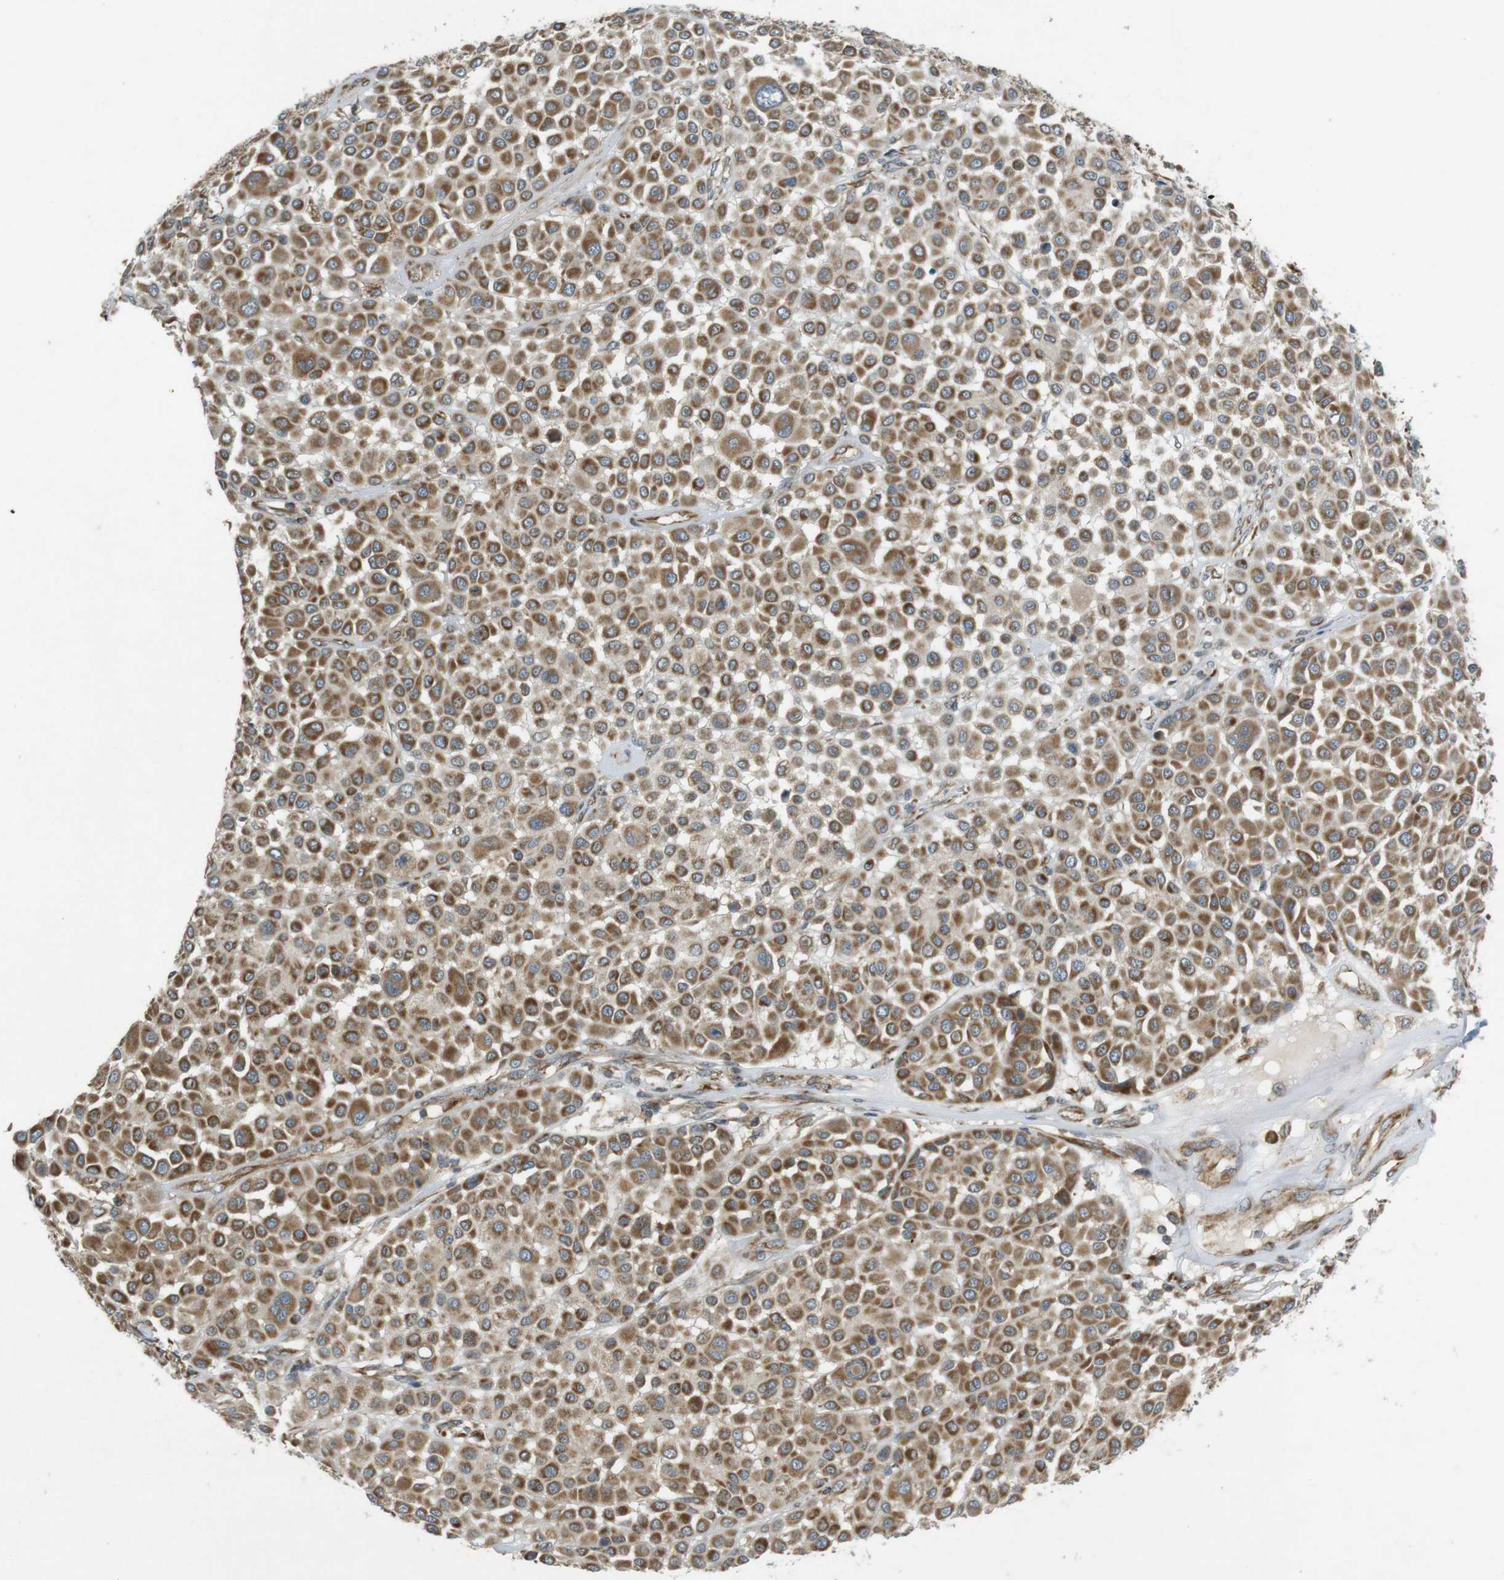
{"staining": {"intensity": "moderate", "quantity": ">75%", "location": "cytoplasmic/membranous"}, "tissue": "melanoma", "cell_type": "Tumor cells", "image_type": "cancer", "snomed": [{"axis": "morphology", "description": "Malignant melanoma, Metastatic site"}, {"axis": "topography", "description": "Soft tissue"}], "caption": "About >75% of tumor cells in human melanoma demonstrate moderate cytoplasmic/membranous protein staining as visualized by brown immunohistochemical staining.", "gene": "SLC41A1", "patient": {"sex": "male", "age": 41}}